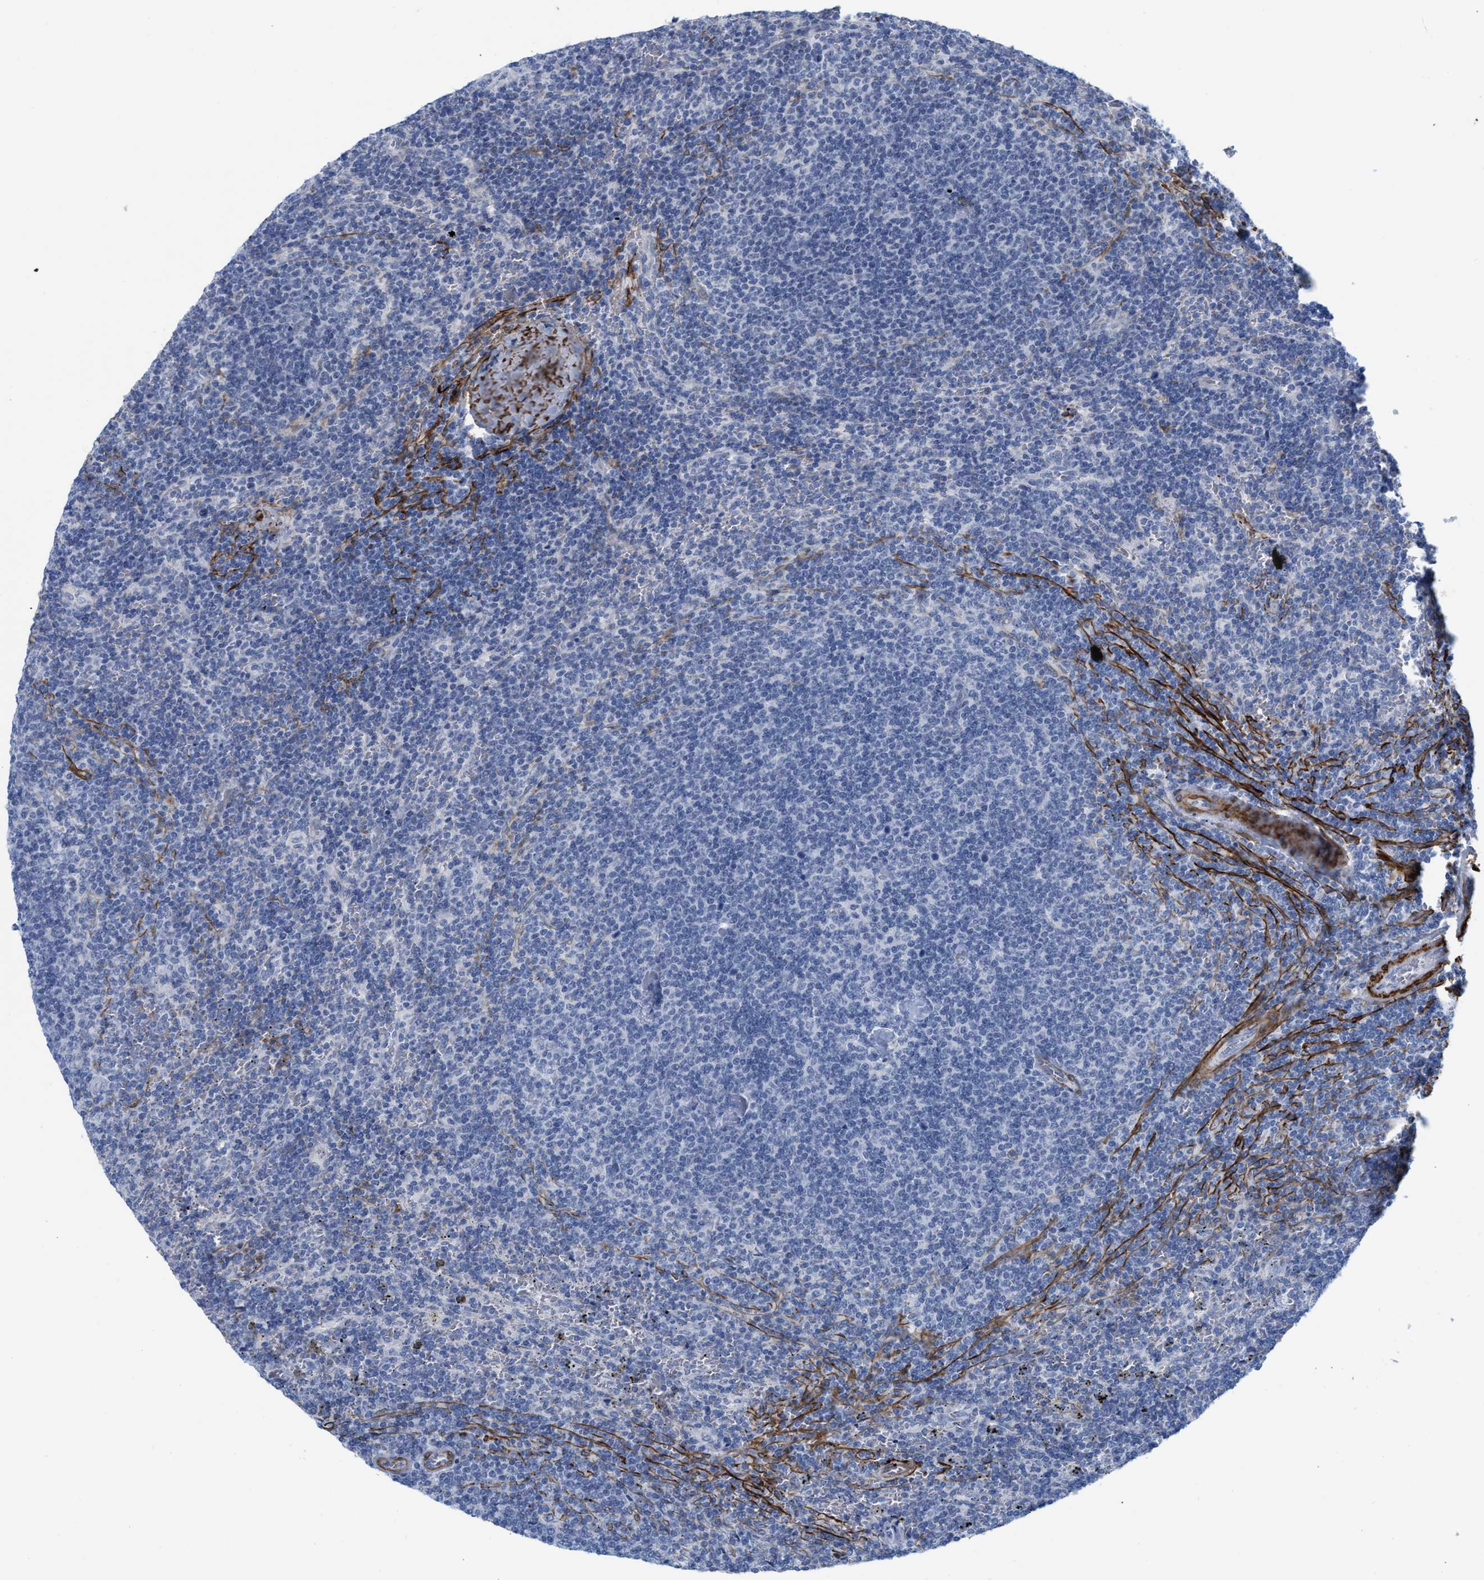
{"staining": {"intensity": "negative", "quantity": "none", "location": "none"}, "tissue": "lymphoma", "cell_type": "Tumor cells", "image_type": "cancer", "snomed": [{"axis": "morphology", "description": "Malignant lymphoma, non-Hodgkin's type, Low grade"}, {"axis": "topography", "description": "Spleen"}], "caption": "DAB (3,3'-diaminobenzidine) immunohistochemical staining of lymphoma shows no significant positivity in tumor cells.", "gene": "TAGLN", "patient": {"sex": "female", "age": 50}}